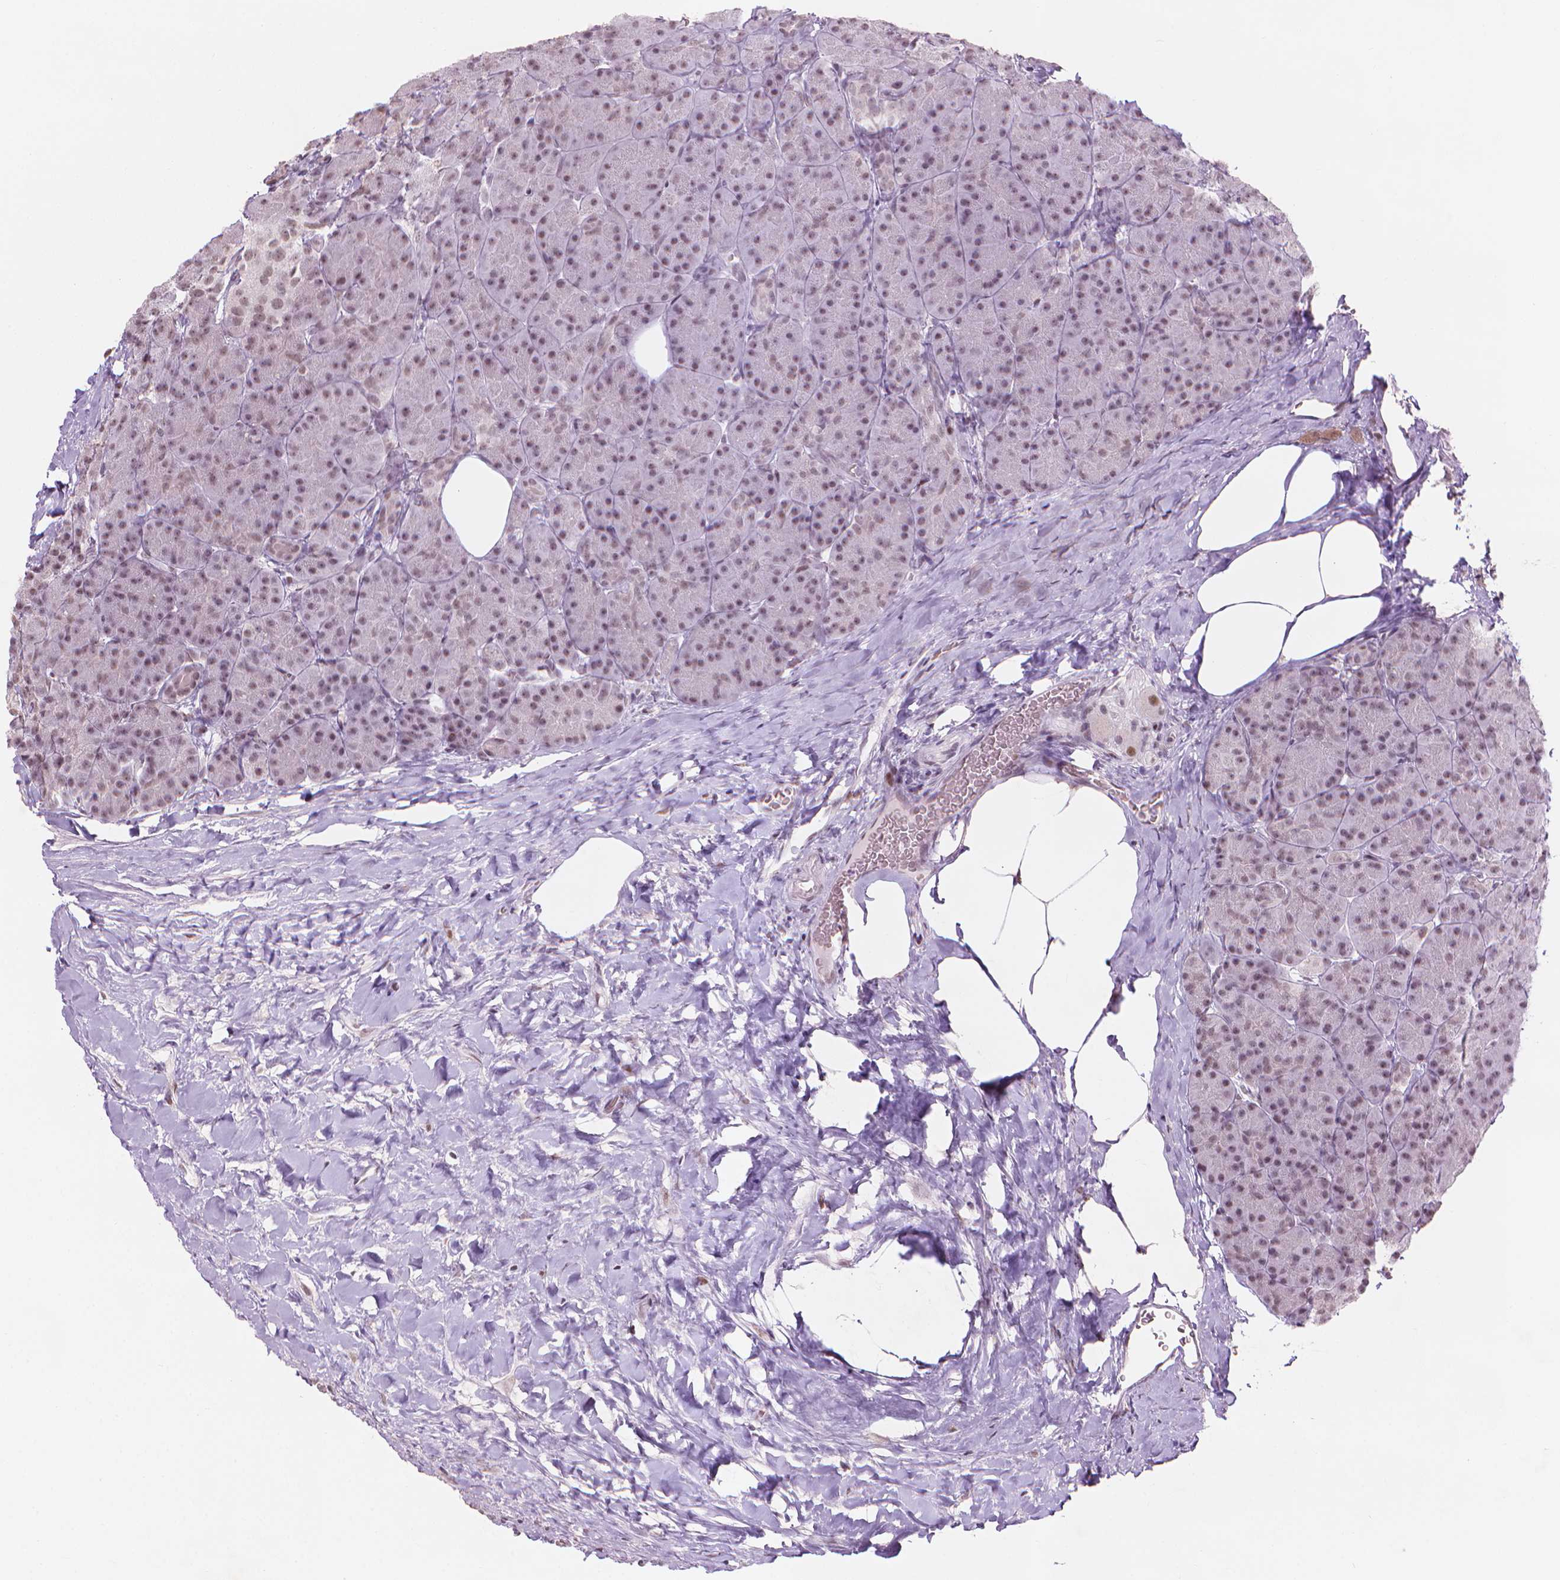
{"staining": {"intensity": "weak", "quantity": ">75%", "location": "nuclear"}, "tissue": "pancreas", "cell_type": "Exocrine glandular cells", "image_type": "normal", "snomed": [{"axis": "morphology", "description": "Normal tissue, NOS"}, {"axis": "topography", "description": "Pancreas"}], "caption": "Weak nuclear staining is appreciated in about >75% of exocrine glandular cells in benign pancreas.", "gene": "HES7", "patient": {"sex": "male", "age": 57}}